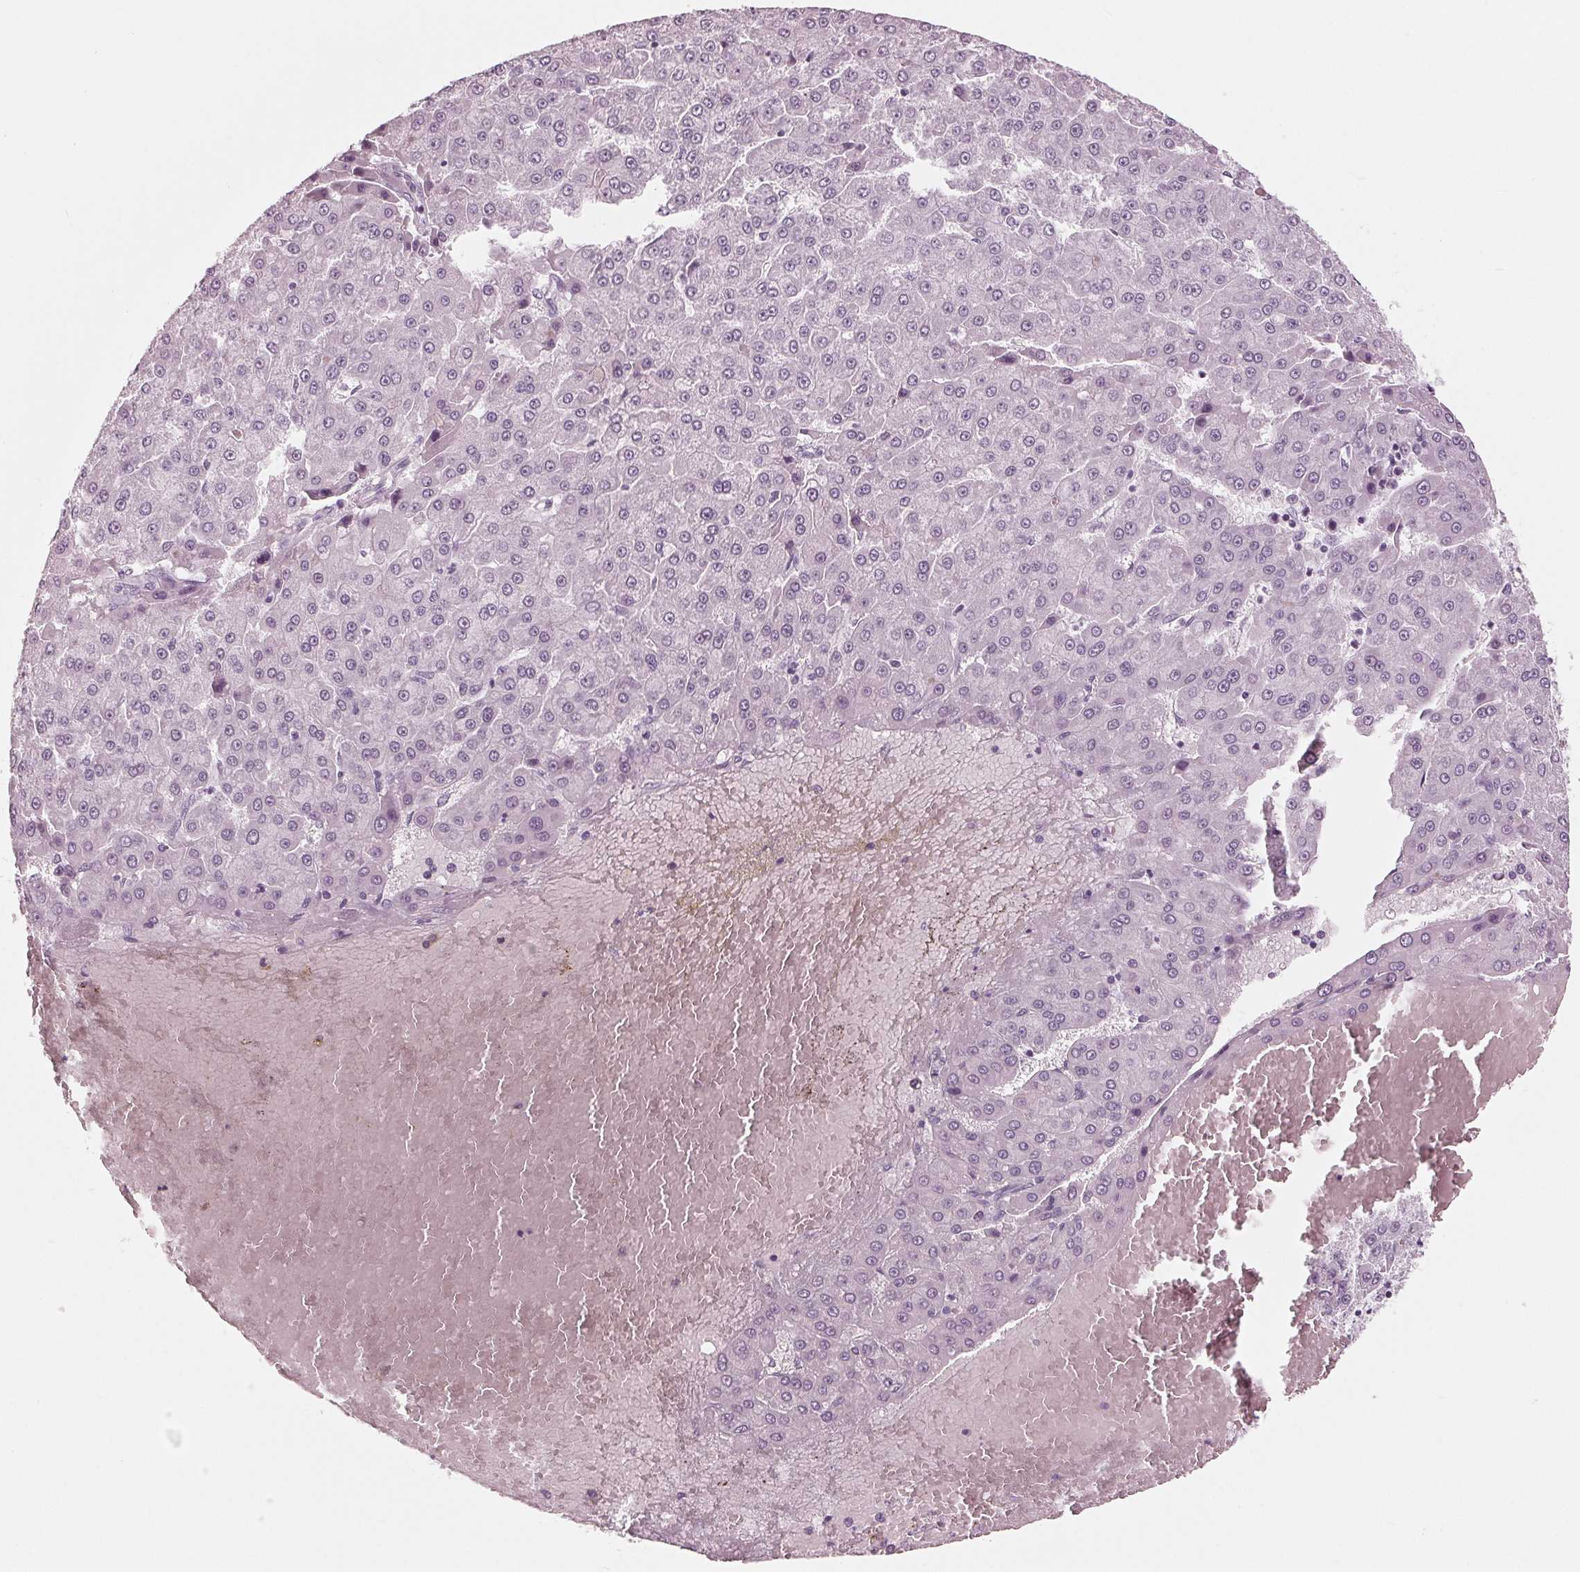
{"staining": {"intensity": "negative", "quantity": "none", "location": "none"}, "tissue": "liver cancer", "cell_type": "Tumor cells", "image_type": "cancer", "snomed": [{"axis": "morphology", "description": "Carcinoma, Hepatocellular, NOS"}, {"axis": "topography", "description": "Liver"}], "caption": "Tumor cells are negative for protein expression in human liver cancer.", "gene": "KRT28", "patient": {"sex": "male", "age": 78}}